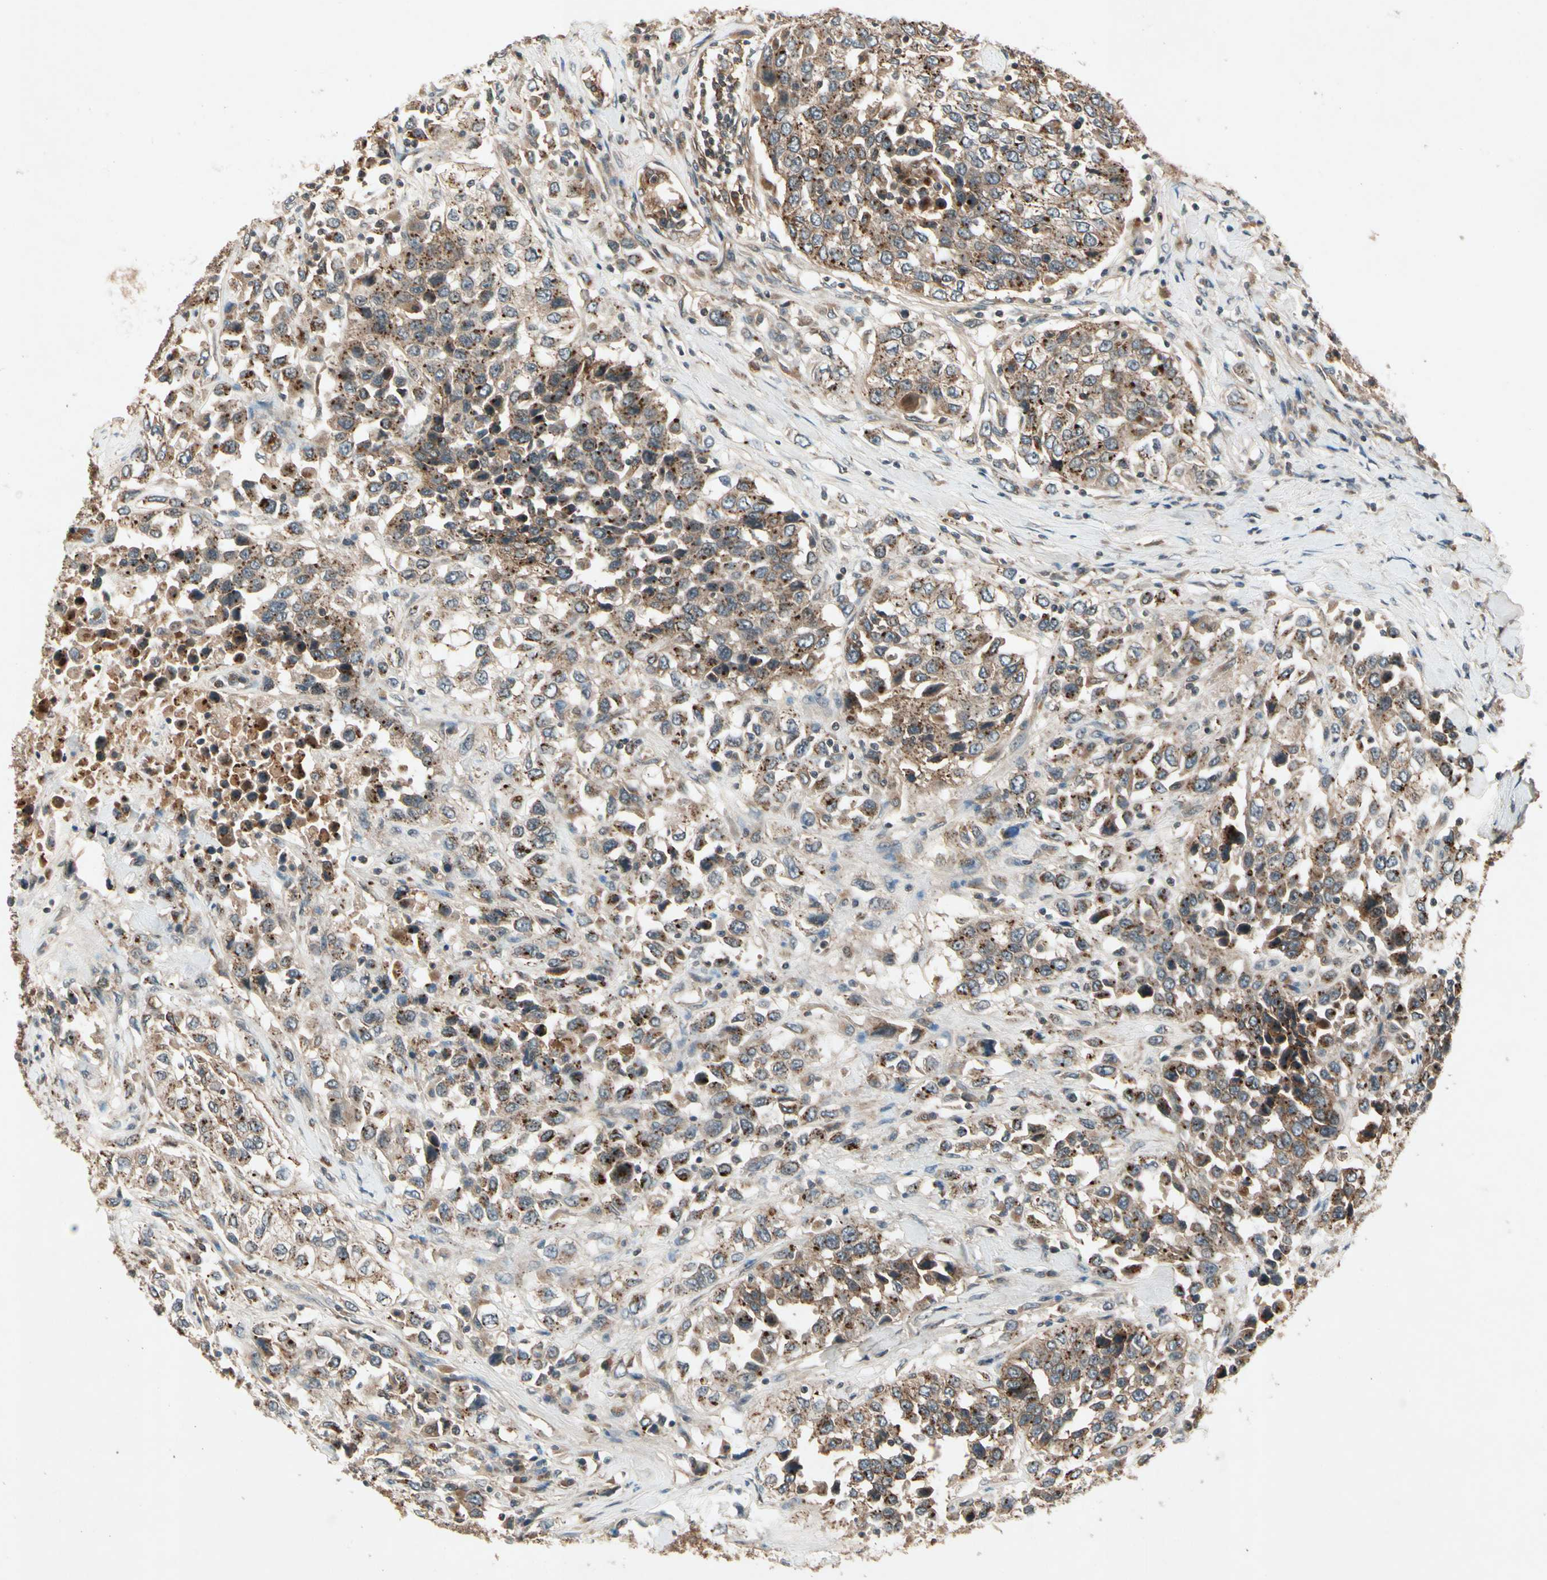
{"staining": {"intensity": "strong", "quantity": "25%-75%", "location": "cytoplasmic/membranous"}, "tissue": "urothelial cancer", "cell_type": "Tumor cells", "image_type": "cancer", "snomed": [{"axis": "morphology", "description": "Urothelial carcinoma, High grade"}, {"axis": "topography", "description": "Urinary bladder"}], "caption": "The immunohistochemical stain highlights strong cytoplasmic/membranous positivity in tumor cells of urothelial cancer tissue.", "gene": "FLOT1", "patient": {"sex": "female", "age": 80}}